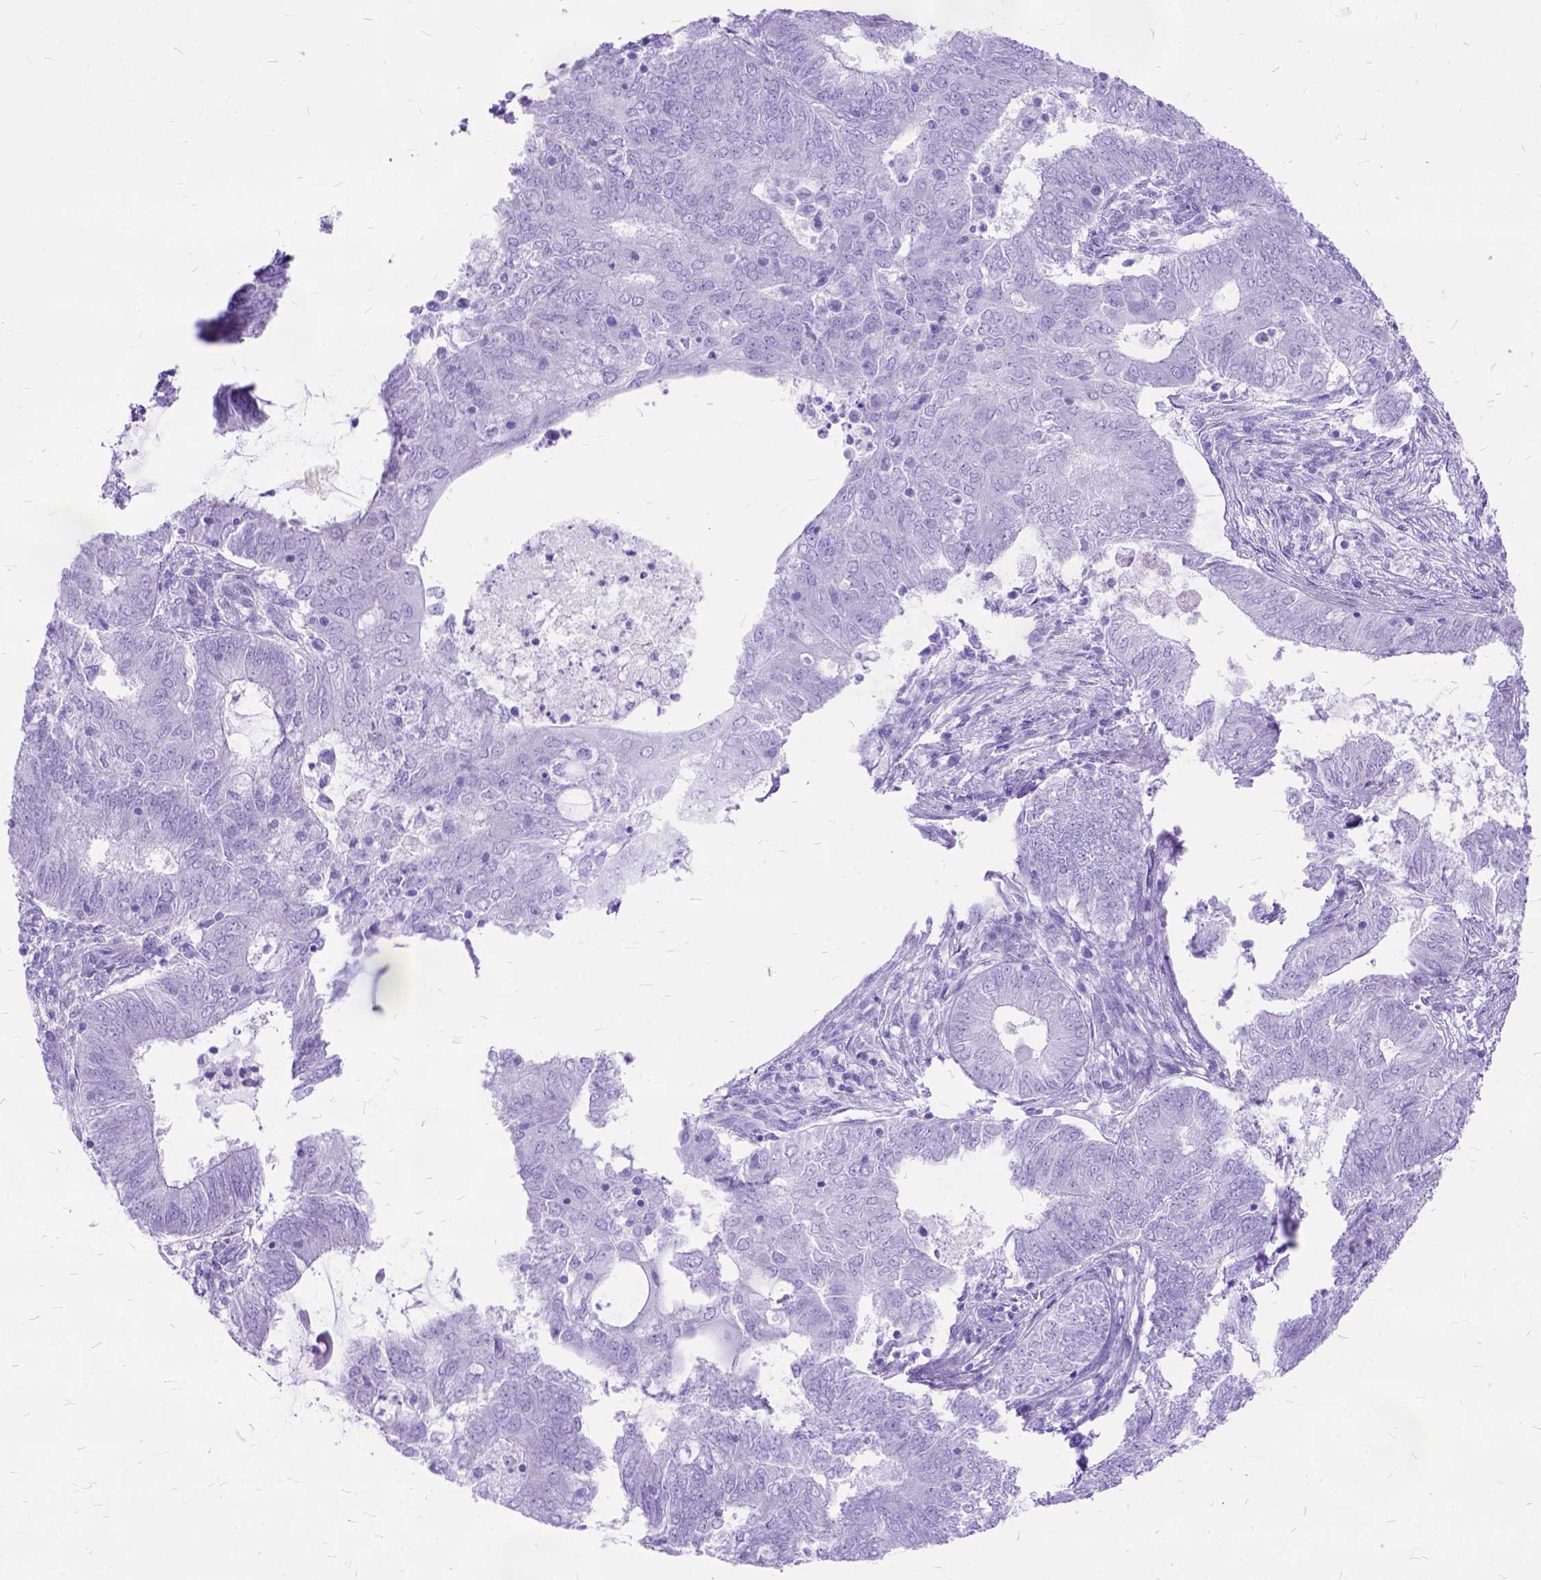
{"staining": {"intensity": "negative", "quantity": "none", "location": "none"}, "tissue": "endometrial cancer", "cell_type": "Tumor cells", "image_type": "cancer", "snomed": [{"axis": "morphology", "description": "Adenocarcinoma, NOS"}, {"axis": "topography", "description": "Endometrium"}], "caption": "There is no significant expression in tumor cells of adenocarcinoma (endometrial).", "gene": "DNAH2", "patient": {"sex": "female", "age": 62}}